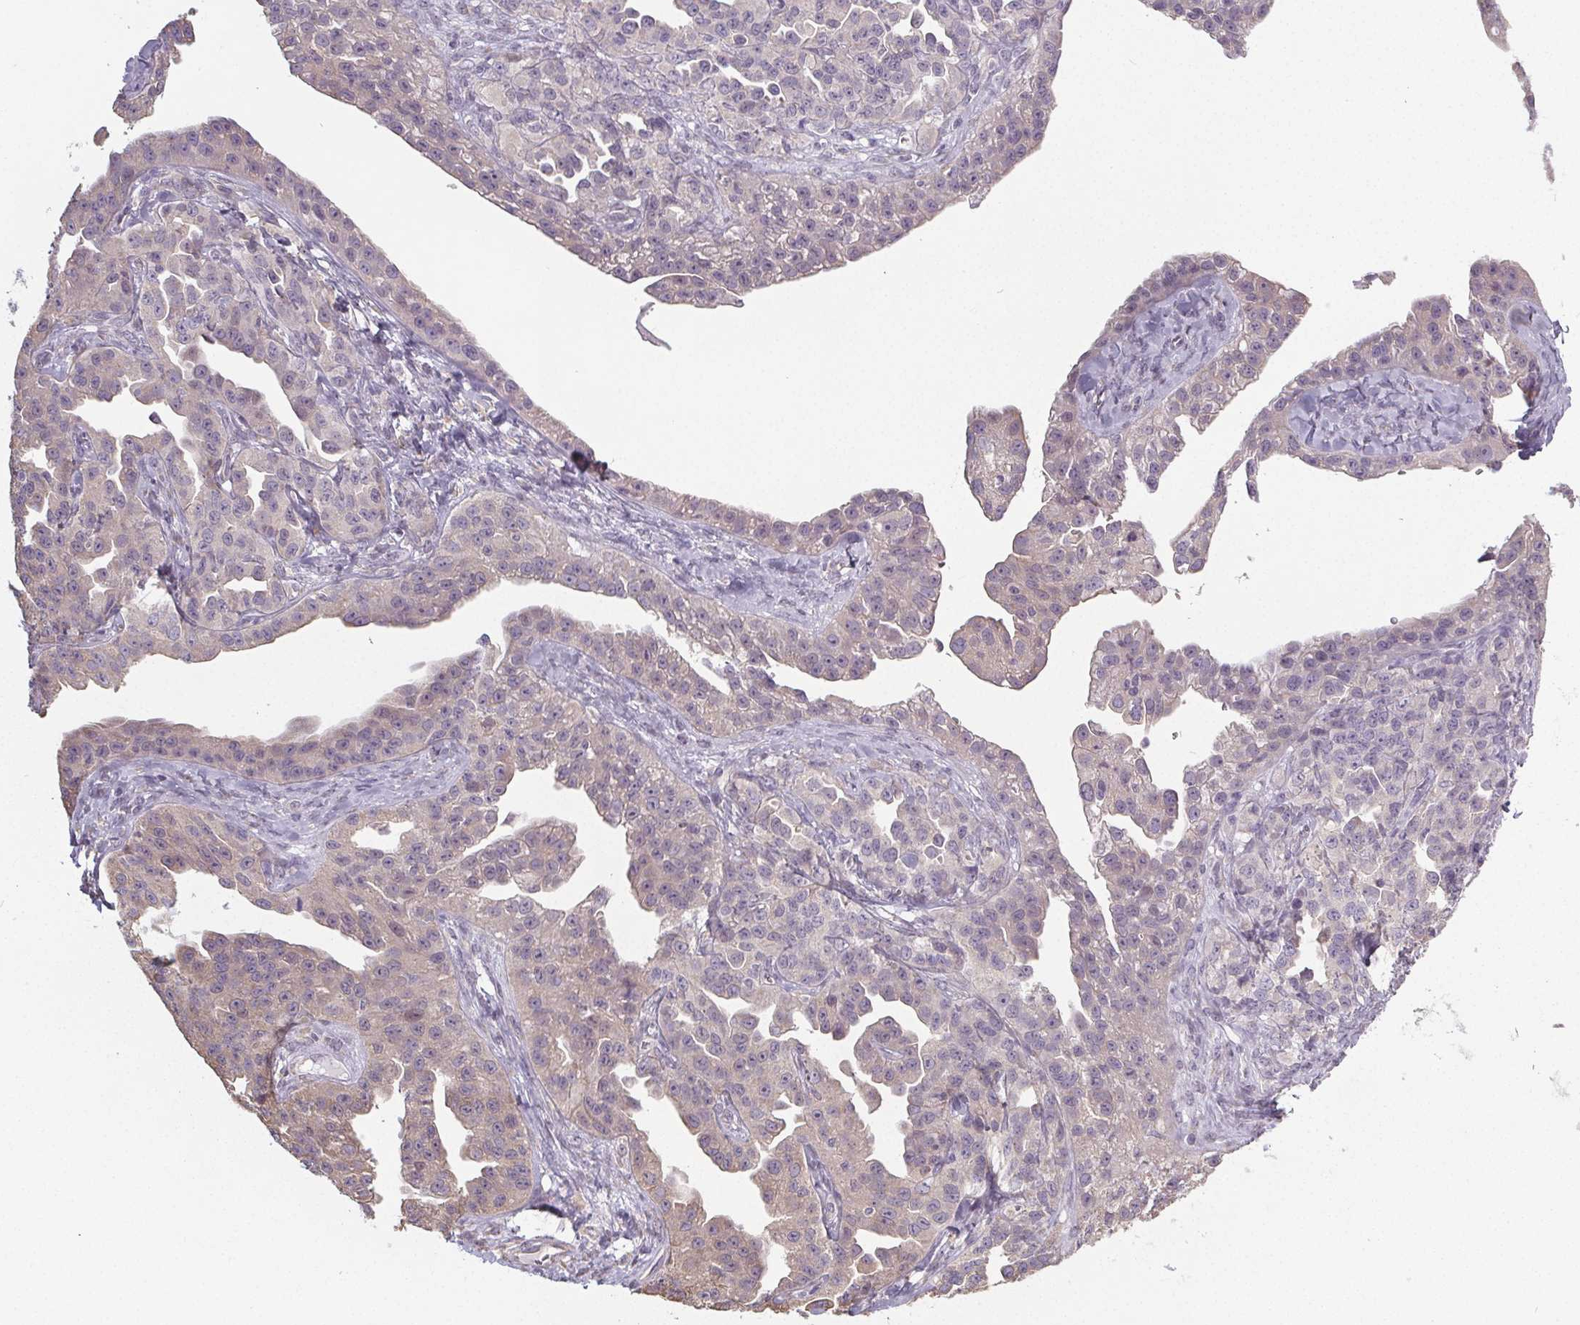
{"staining": {"intensity": "negative", "quantity": "none", "location": "none"}, "tissue": "ovarian cancer", "cell_type": "Tumor cells", "image_type": "cancer", "snomed": [{"axis": "morphology", "description": "Cystadenocarcinoma, serous, NOS"}, {"axis": "topography", "description": "Ovary"}], "caption": "DAB (3,3'-diaminobenzidine) immunohistochemical staining of human ovarian serous cystadenocarcinoma demonstrates no significant staining in tumor cells.", "gene": "SLC26A2", "patient": {"sex": "female", "age": 75}}